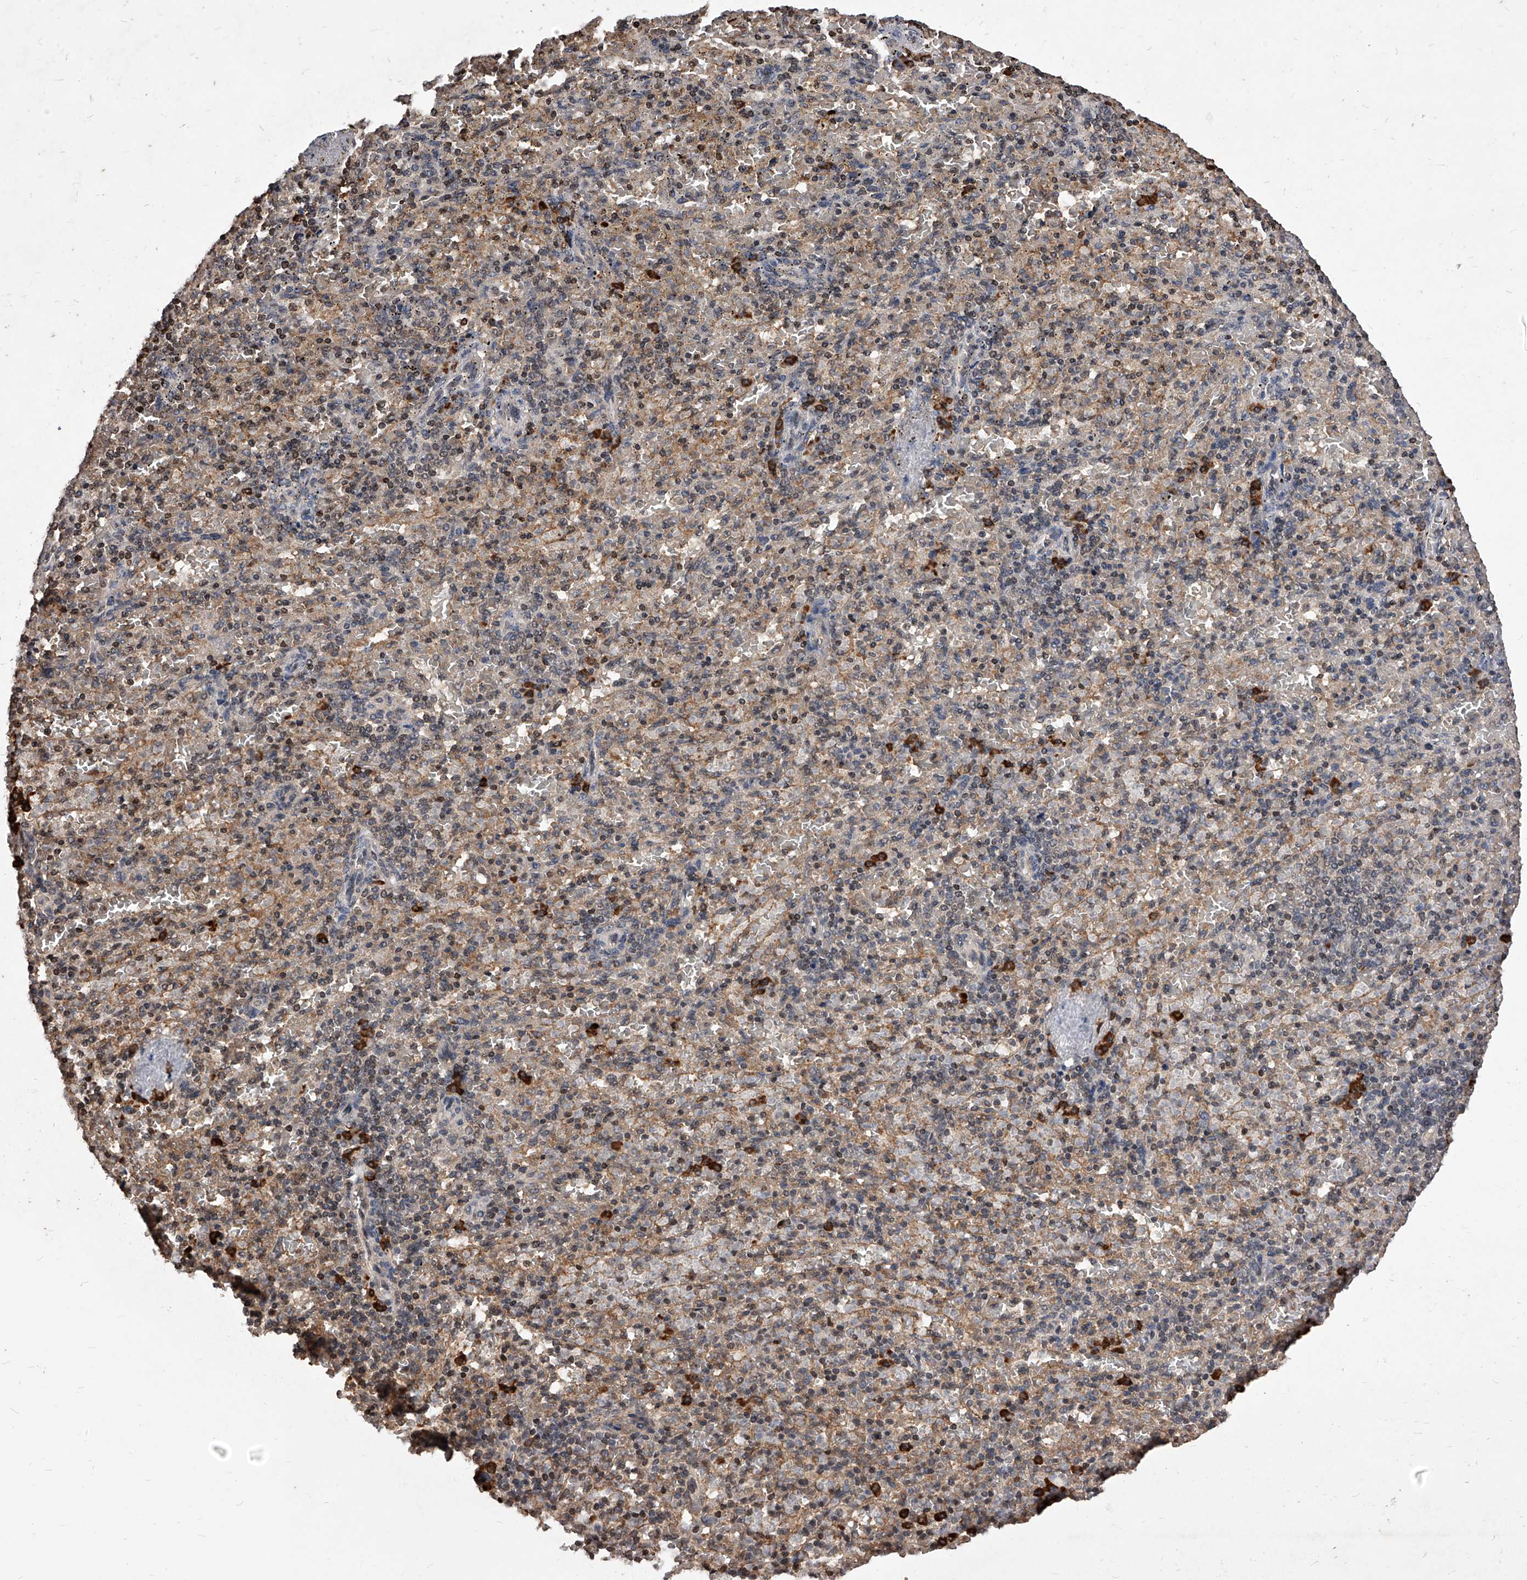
{"staining": {"intensity": "strong", "quantity": "<25%", "location": "cytoplasmic/membranous,nuclear"}, "tissue": "spleen", "cell_type": "Cells in red pulp", "image_type": "normal", "snomed": [{"axis": "morphology", "description": "Normal tissue, NOS"}, {"axis": "topography", "description": "Spleen"}], "caption": "A high-resolution photomicrograph shows immunohistochemistry (IHC) staining of normal spleen, which shows strong cytoplasmic/membranous,nuclear positivity in approximately <25% of cells in red pulp. Using DAB (brown) and hematoxylin (blue) stains, captured at high magnification using brightfield microscopy.", "gene": "ID1", "patient": {"sex": "female", "age": 74}}